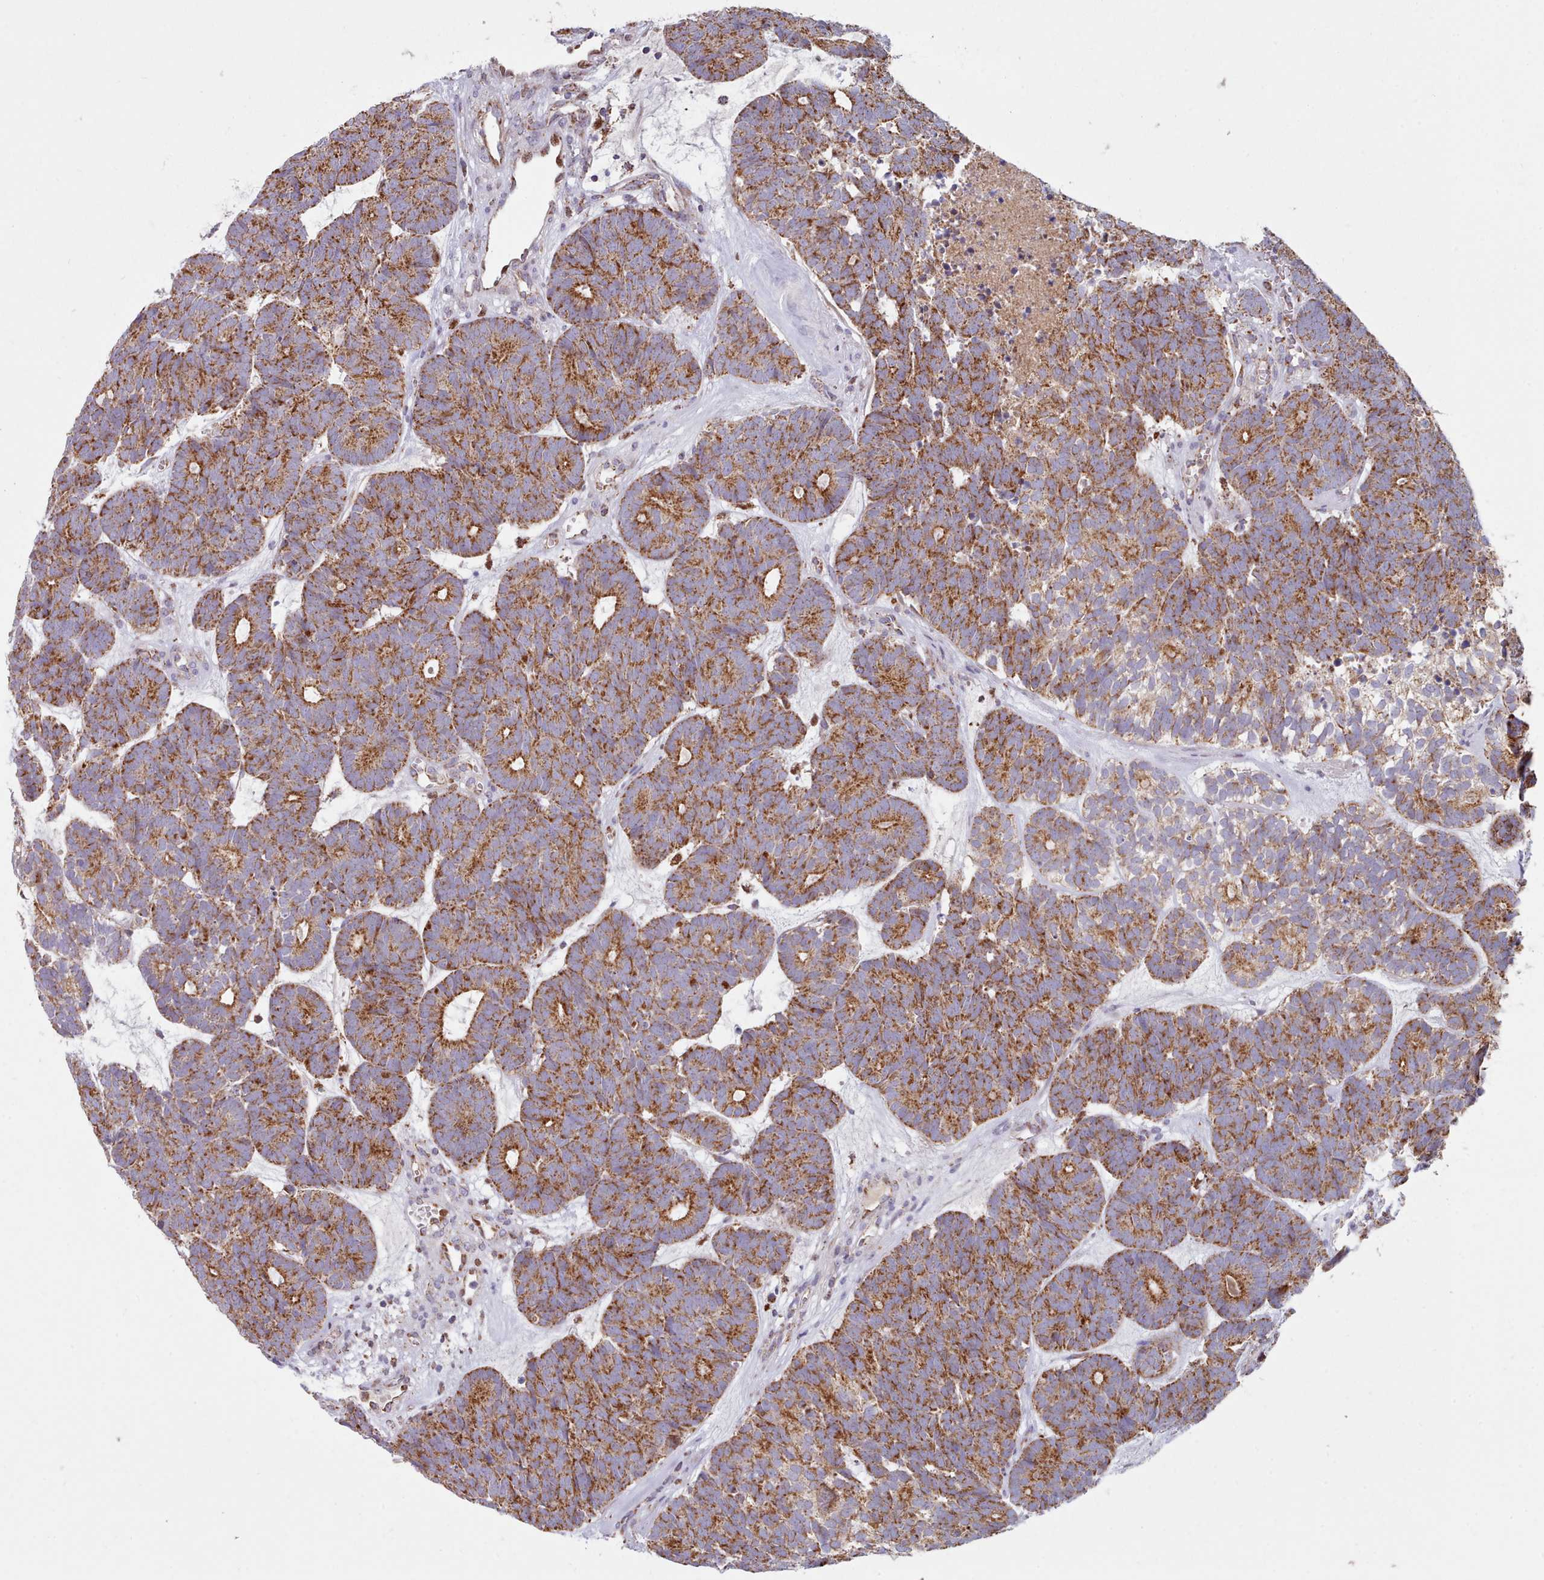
{"staining": {"intensity": "strong", "quantity": ">75%", "location": "cytoplasmic/membranous"}, "tissue": "head and neck cancer", "cell_type": "Tumor cells", "image_type": "cancer", "snomed": [{"axis": "morphology", "description": "Adenocarcinoma, NOS"}, {"axis": "topography", "description": "Head-Neck"}], "caption": "Head and neck adenocarcinoma tissue exhibits strong cytoplasmic/membranous positivity in about >75% of tumor cells, visualized by immunohistochemistry. (Stains: DAB (3,3'-diaminobenzidine) in brown, nuclei in blue, Microscopy: brightfield microscopy at high magnification).", "gene": "HSDL2", "patient": {"sex": "female", "age": 81}}